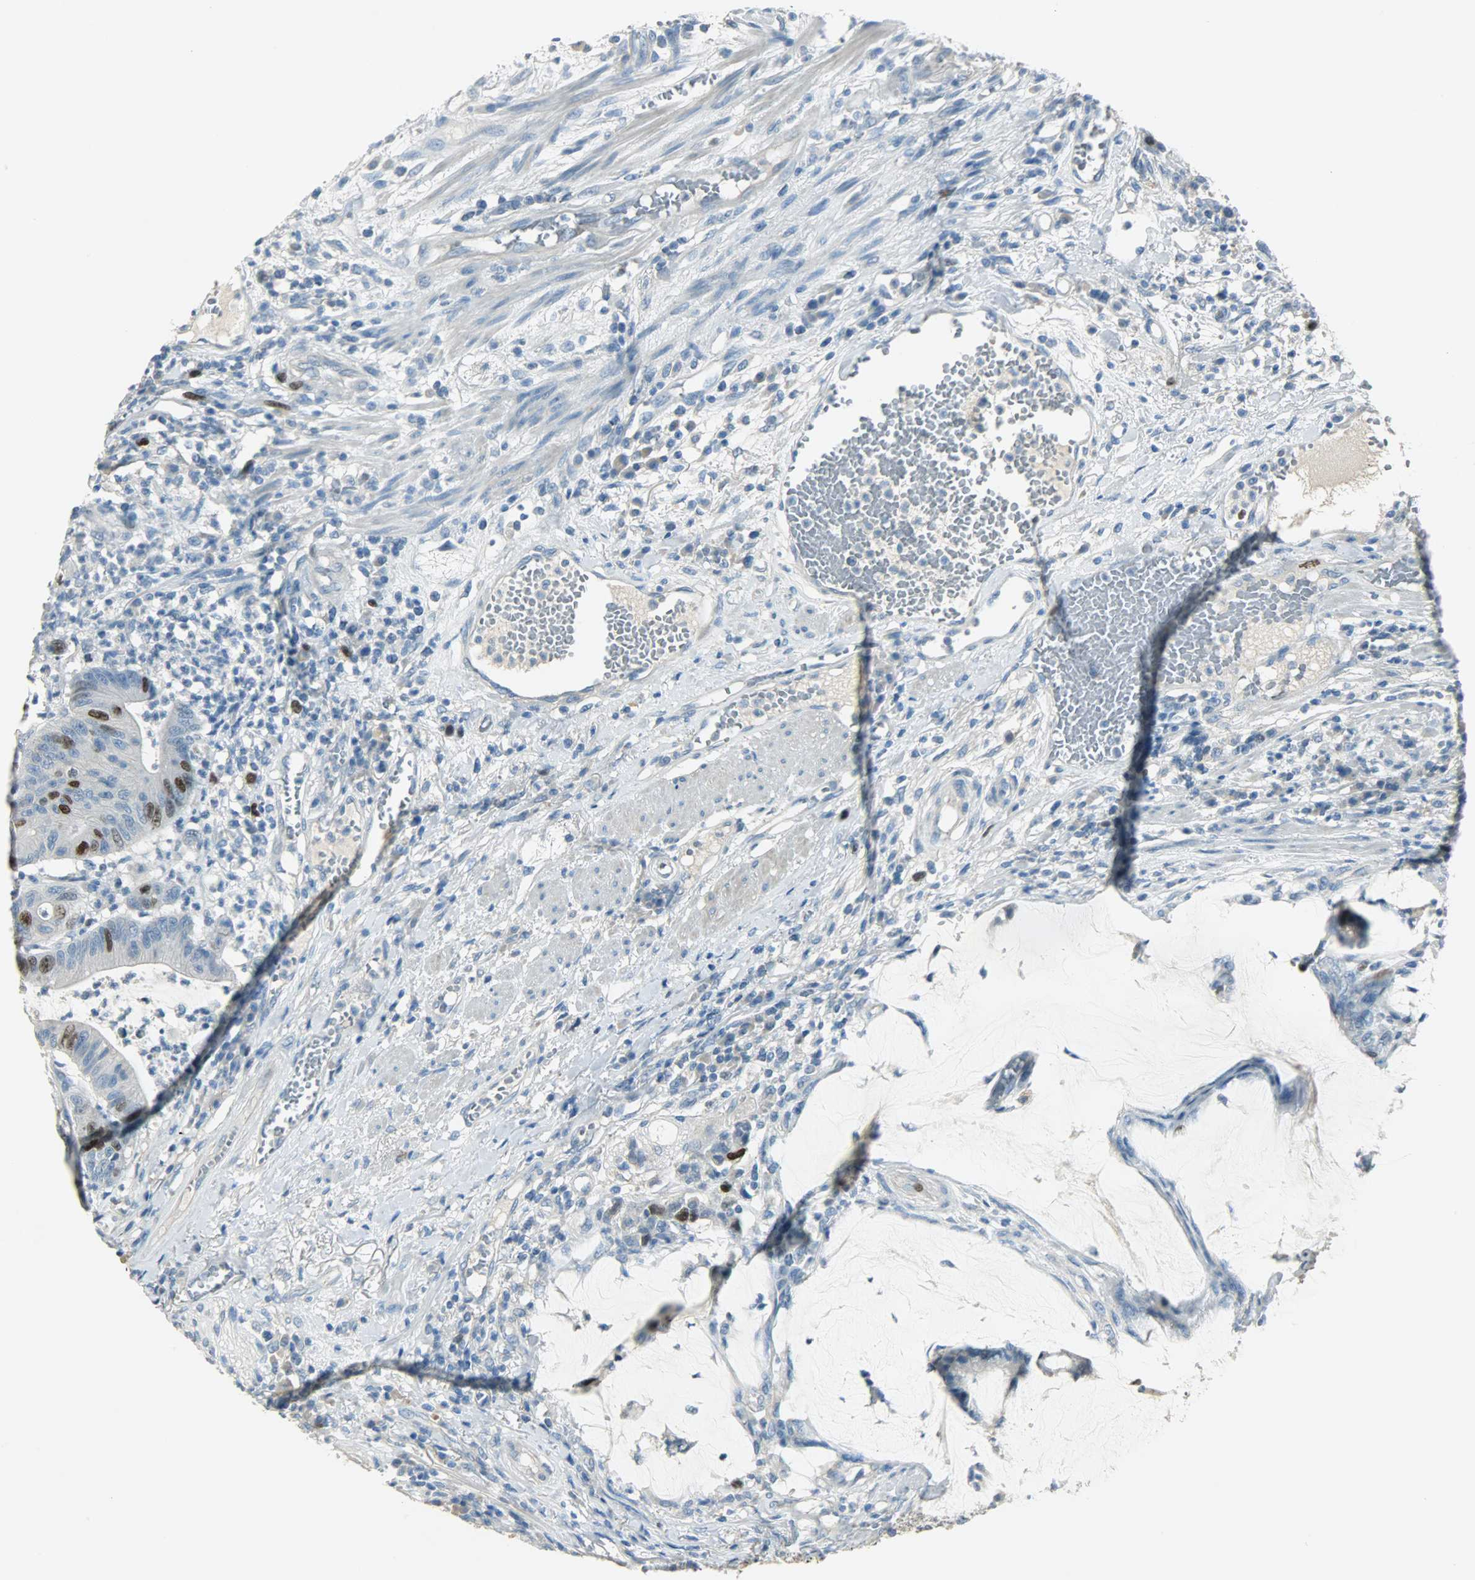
{"staining": {"intensity": "strong", "quantity": "<25%", "location": "nuclear"}, "tissue": "colorectal cancer", "cell_type": "Tumor cells", "image_type": "cancer", "snomed": [{"axis": "morphology", "description": "Adenocarcinoma, NOS"}, {"axis": "topography", "description": "Colon"}], "caption": "Protein staining reveals strong nuclear expression in about <25% of tumor cells in colorectal adenocarcinoma.", "gene": "TPX2", "patient": {"sex": "female", "age": 84}}